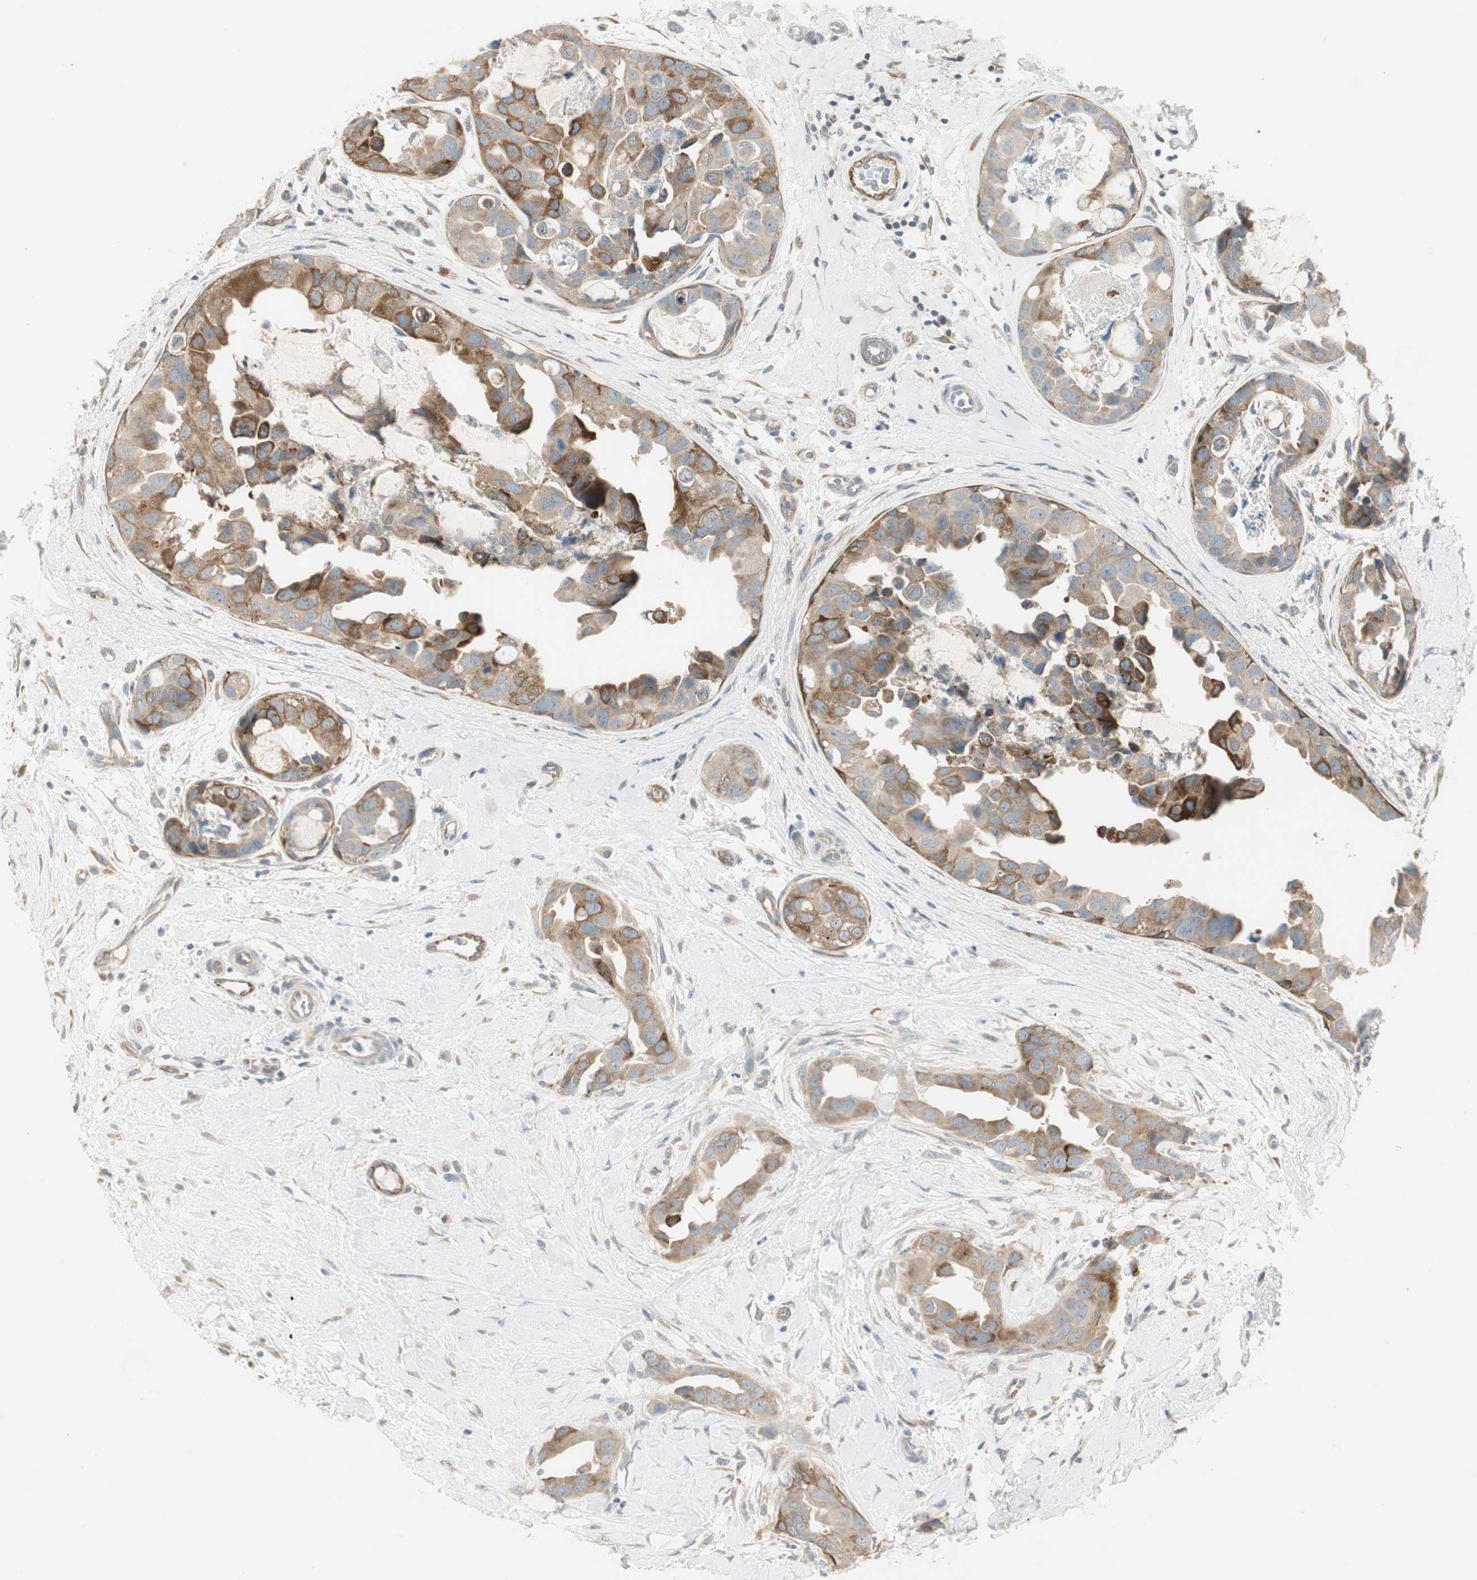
{"staining": {"intensity": "moderate", "quantity": ">75%", "location": "cytoplasmic/membranous"}, "tissue": "breast cancer", "cell_type": "Tumor cells", "image_type": "cancer", "snomed": [{"axis": "morphology", "description": "Duct carcinoma"}, {"axis": "topography", "description": "Breast"}], "caption": "DAB (3,3'-diaminobenzidine) immunohistochemical staining of human breast cancer displays moderate cytoplasmic/membranous protein staining in about >75% of tumor cells. The staining was performed using DAB (3,3'-diaminobenzidine), with brown indicating positive protein expression. Nuclei are stained blue with hematoxylin.", "gene": "ZFP36", "patient": {"sex": "female", "age": 40}}